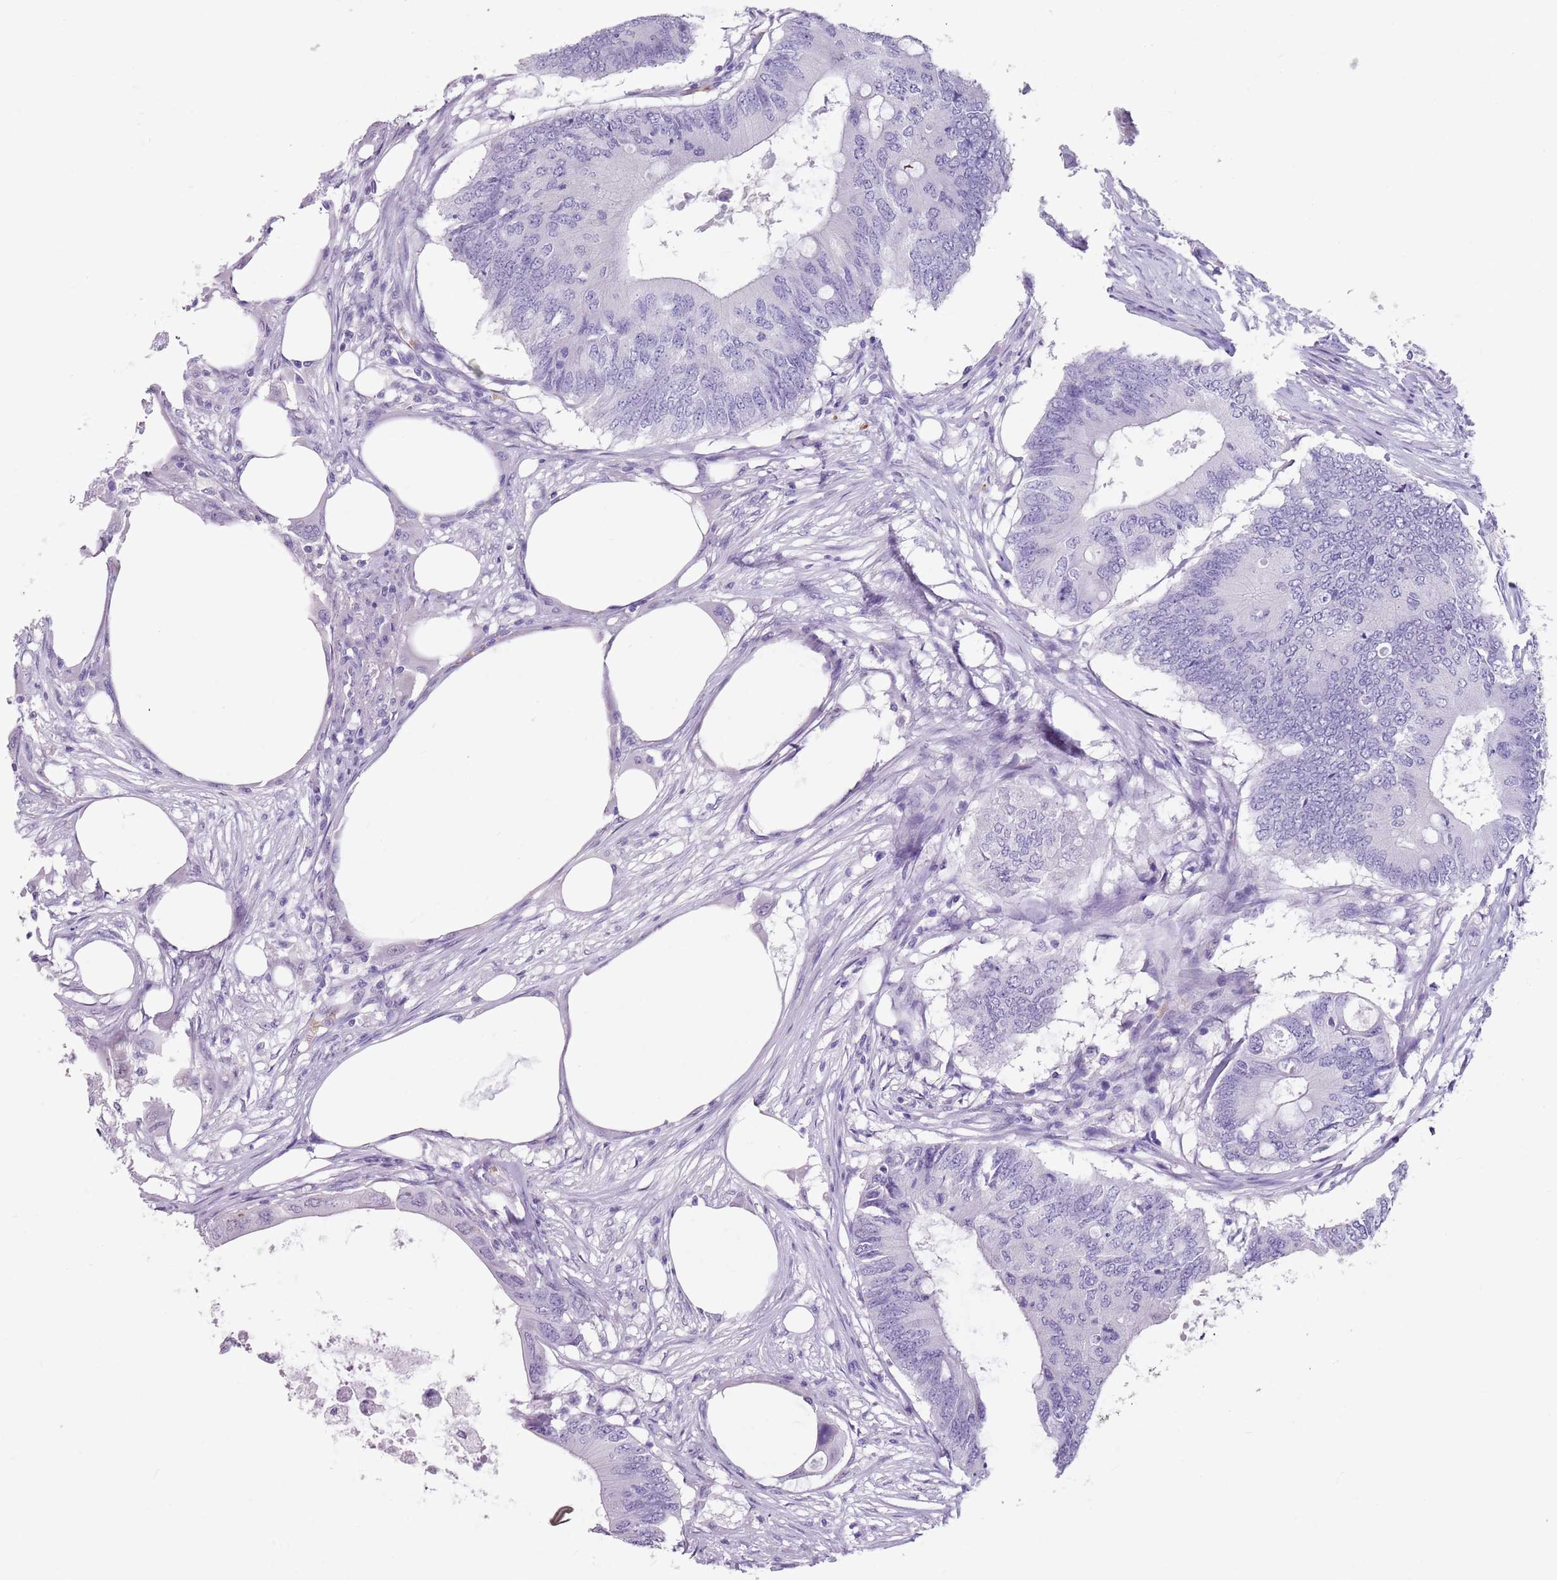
{"staining": {"intensity": "negative", "quantity": "none", "location": "none"}, "tissue": "colorectal cancer", "cell_type": "Tumor cells", "image_type": "cancer", "snomed": [{"axis": "morphology", "description": "Adenocarcinoma, NOS"}, {"axis": "topography", "description": "Colon"}], "caption": "Tumor cells are negative for brown protein staining in colorectal adenocarcinoma.", "gene": "SPESP1", "patient": {"sex": "male", "age": 71}}